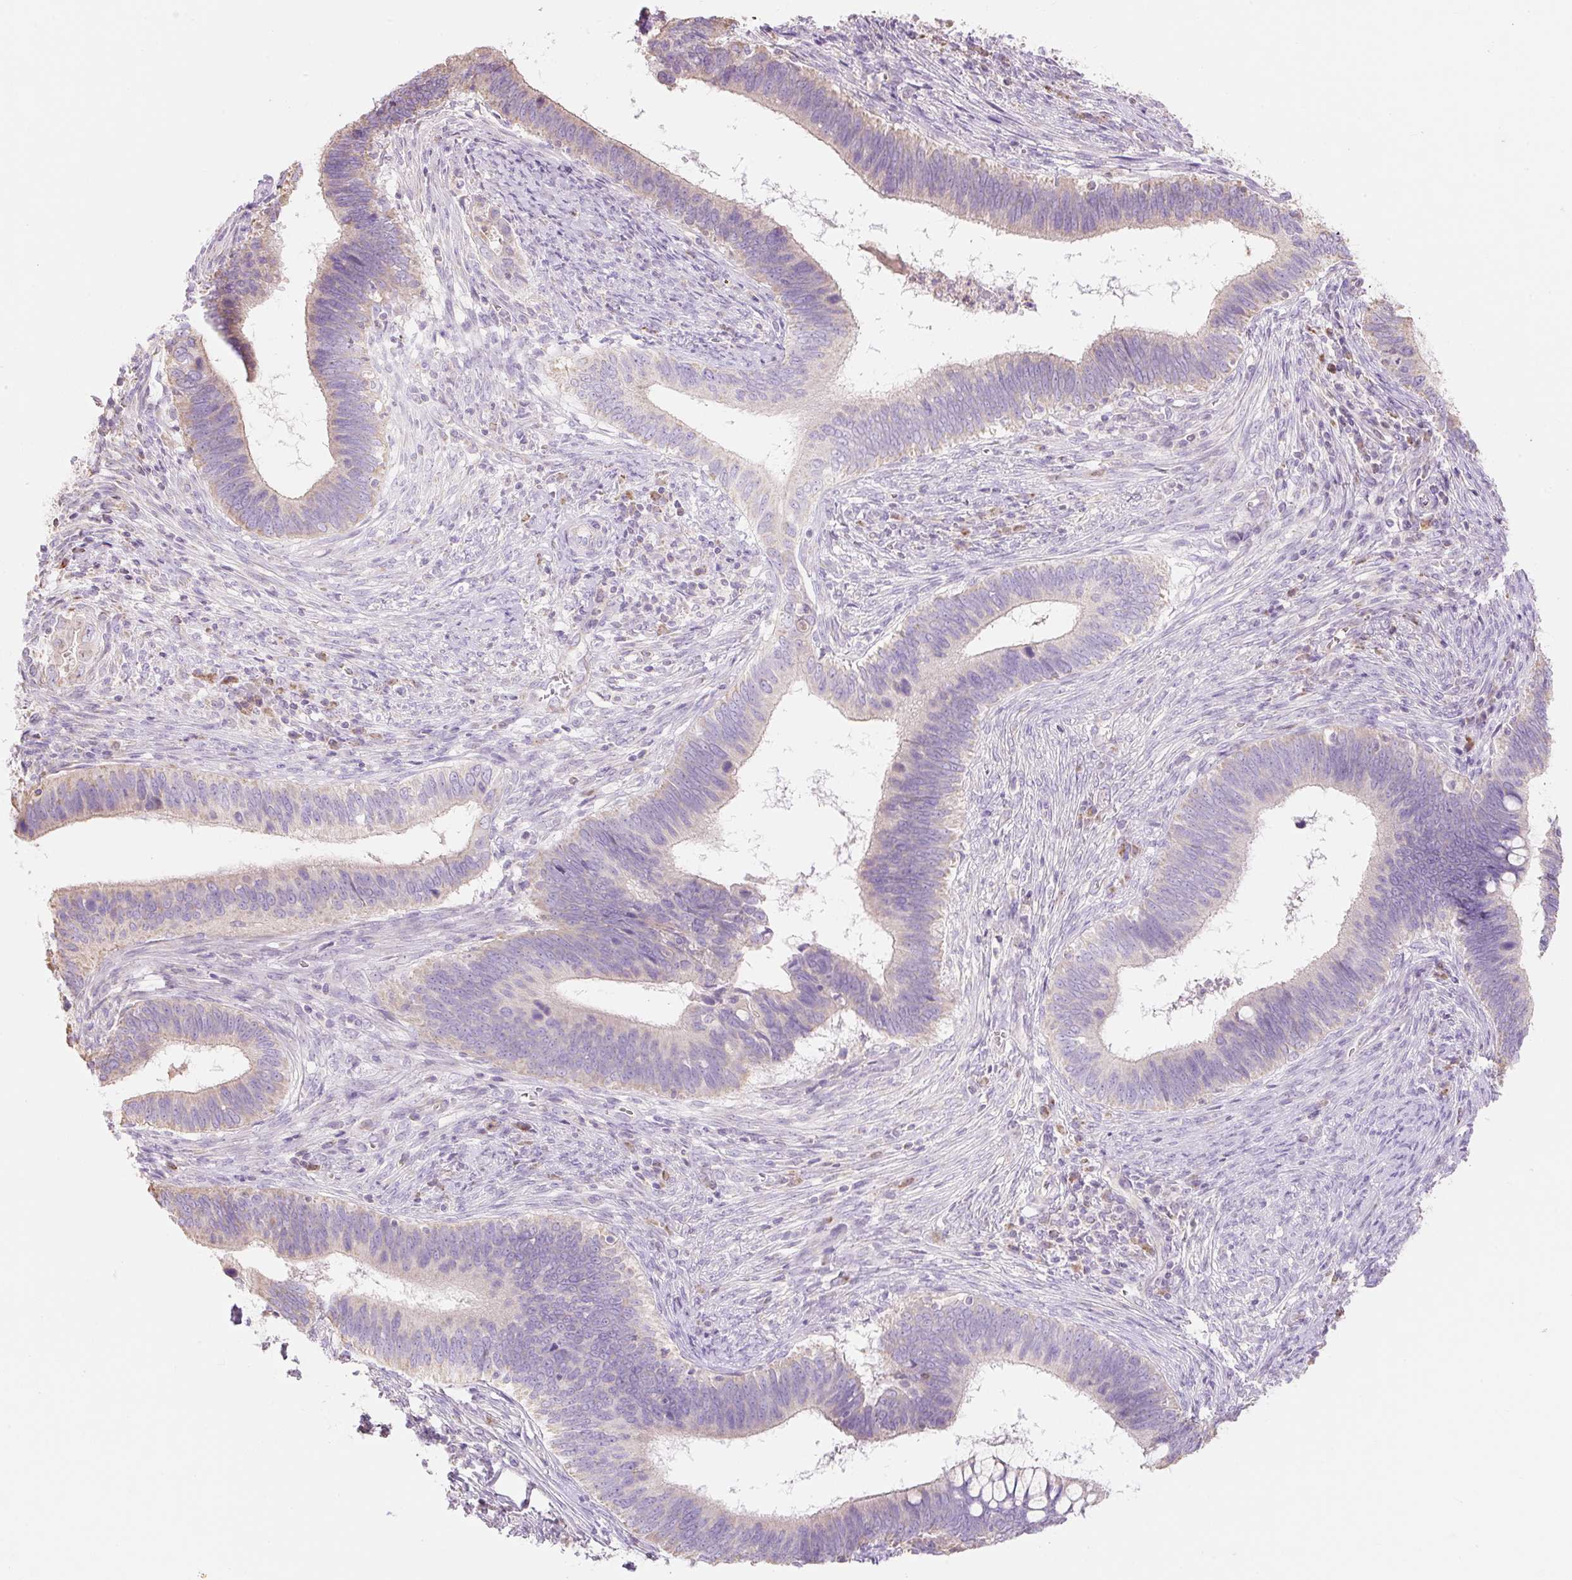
{"staining": {"intensity": "weak", "quantity": "<25%", "location": "cytoplasmic/membranous"}, "tissue": "cervical cancer", "cell_type": "Tumor cells", "image_type": "cancer", "snomed": [{"axis": "morphology", "description": "Adenocarcinoma, NOS"}, {"axis": "topography", "description": "Cervix"}], "caption": "Micrograph shows no significant protein positivity in tumor cells of cervical adenocarcinoma.", "gene": "DHX35", "patient": {"sex": "female", "age": 42}}